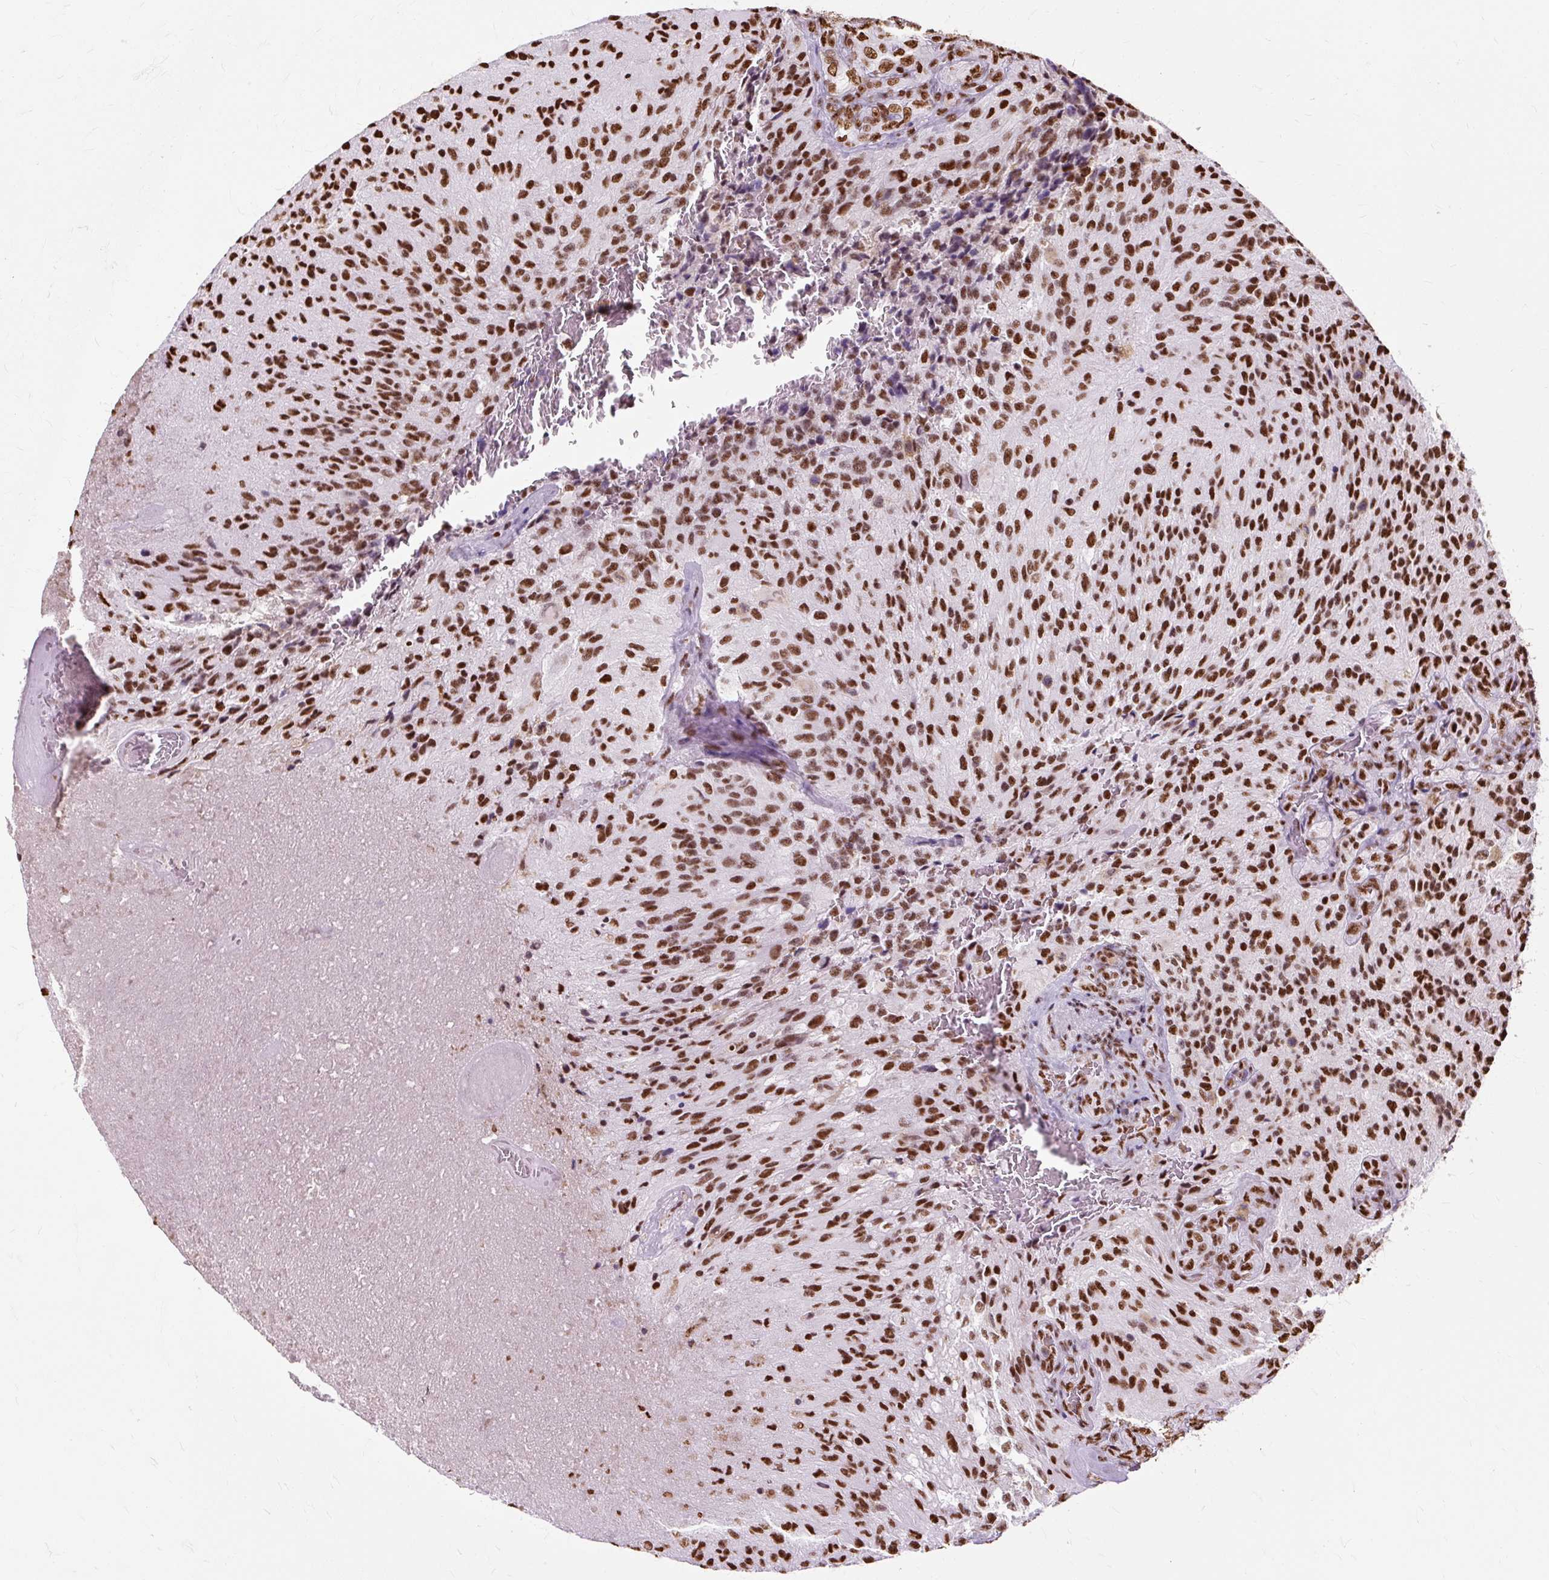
{"staining": {"intensity": "strong", "quantity": ">75%", "location": "nuclear"}, "tissue": "glioma", "cell_type": "Tumor cells", "image_type": "cancer", "snomed": [{"axis": "morphology", "description": "Normal tissue, NOS"}, {"axis": "morphology", "description": "Glioma, malignant, High grade"}, {"axis": "topography", "description": "Cerebral cortex"}], "caption": "Immunohistochemical staining of glioma exhibits high levels of strong nuclear staining in about >75% of tumor cells. (brown staining indicates protein expression, while blue staining denotes nuclei).", "gene": "XRCC6", "patient": {"sex": "male", "age": 56}}